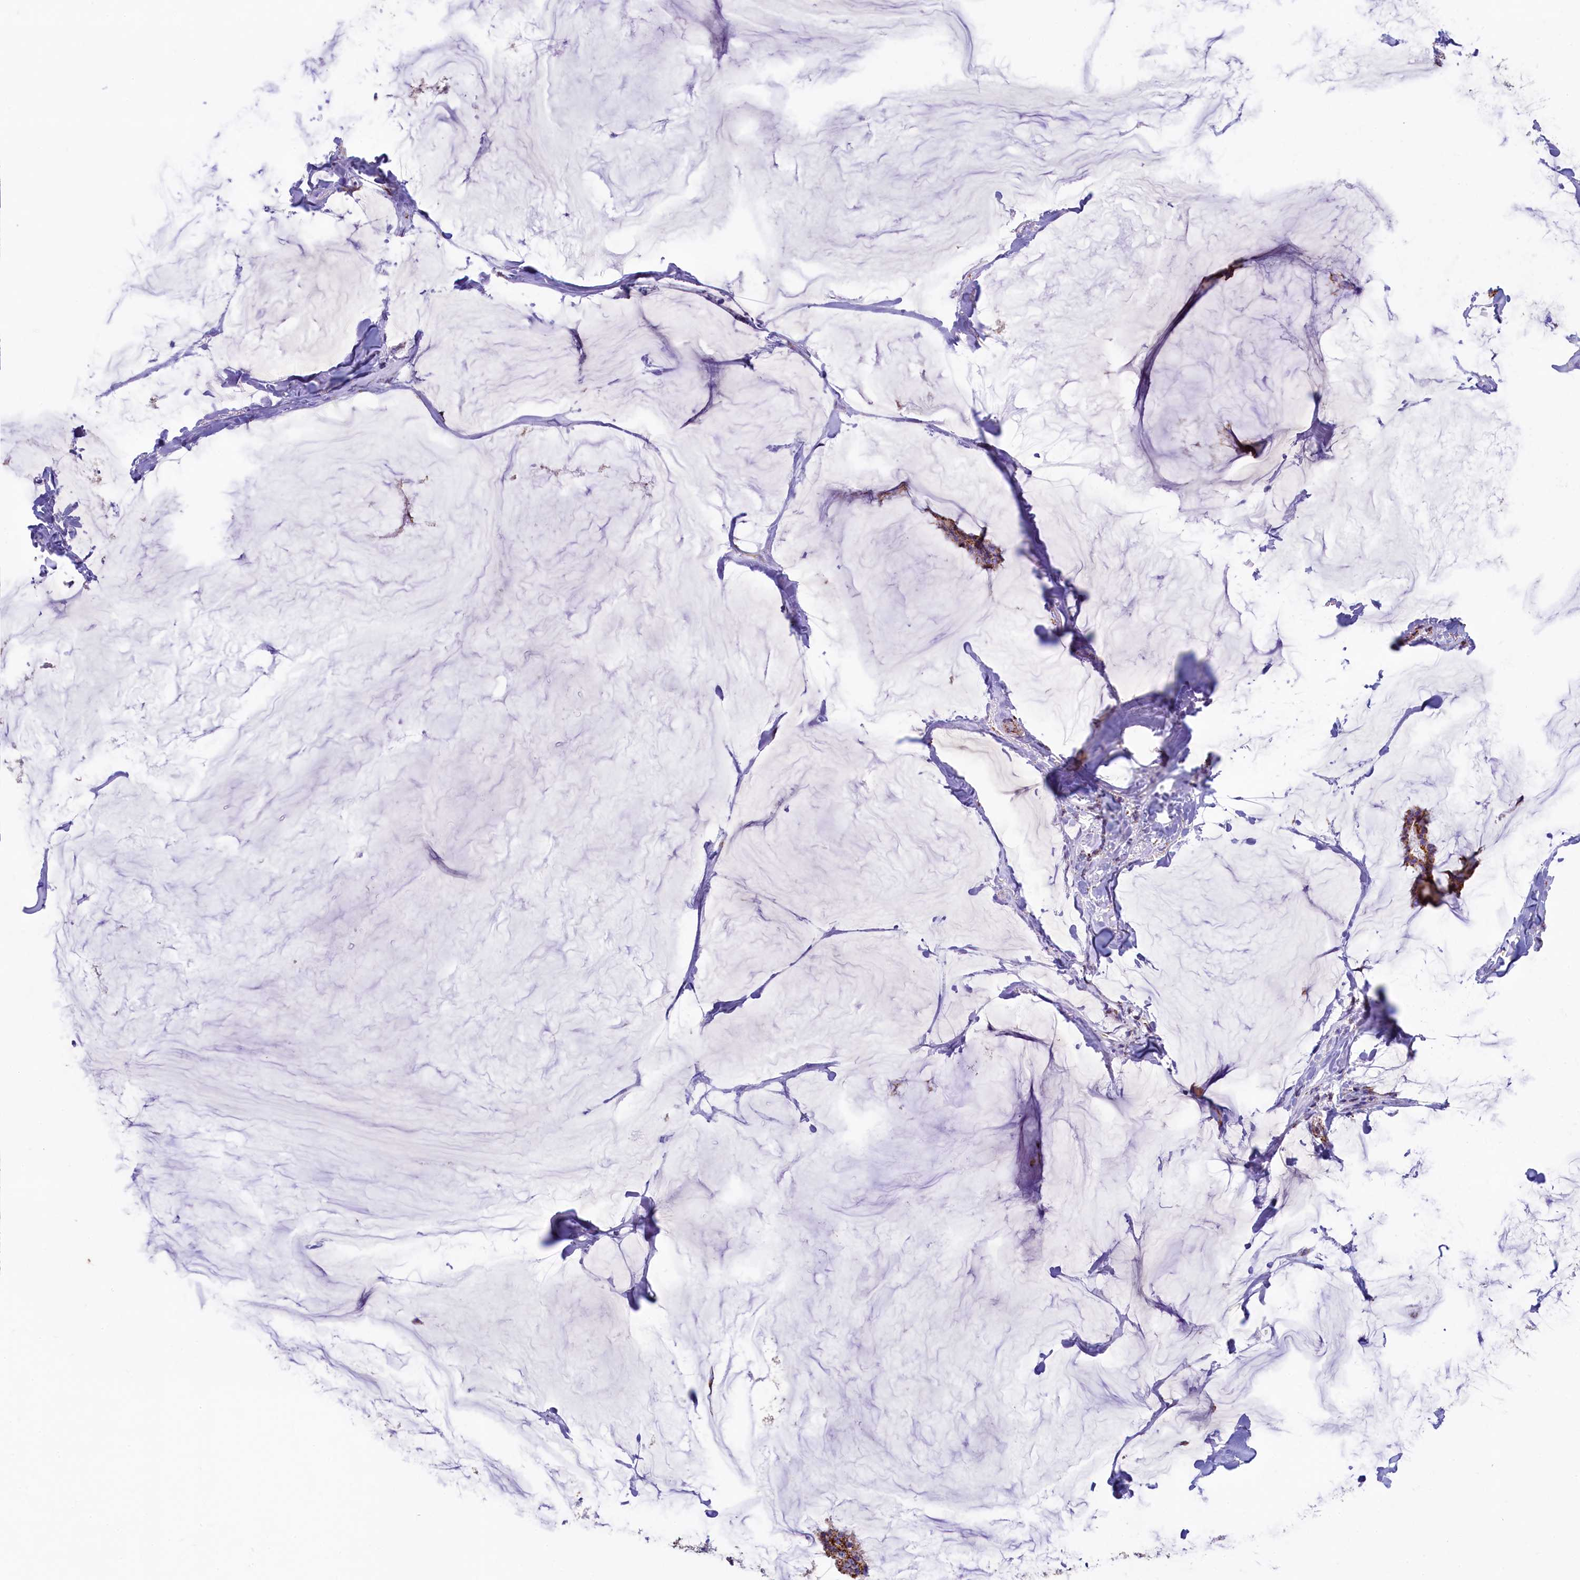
{"staining": {"intensity": "moderate", "quantity": ">75%", "location": "cytoplasmic/membranous"}, "tissue": "breast cancer", "cell_type": "Tumor cells", "image_type": "cancer", "snomed": [{"axis": "morphology", "description": "Duct carcinoma"}, {"axis": "topography", "description": "Breast"}], "caption": "About >75% of tumor cells in breast cancer (invasive ductal carcinoma) show moderate cytoplasmic/membranous protein expression as visualized by brown immunohistochemical staining.", "gene": "IDH3A", "patient": {"sex": "female", "age": 93}}